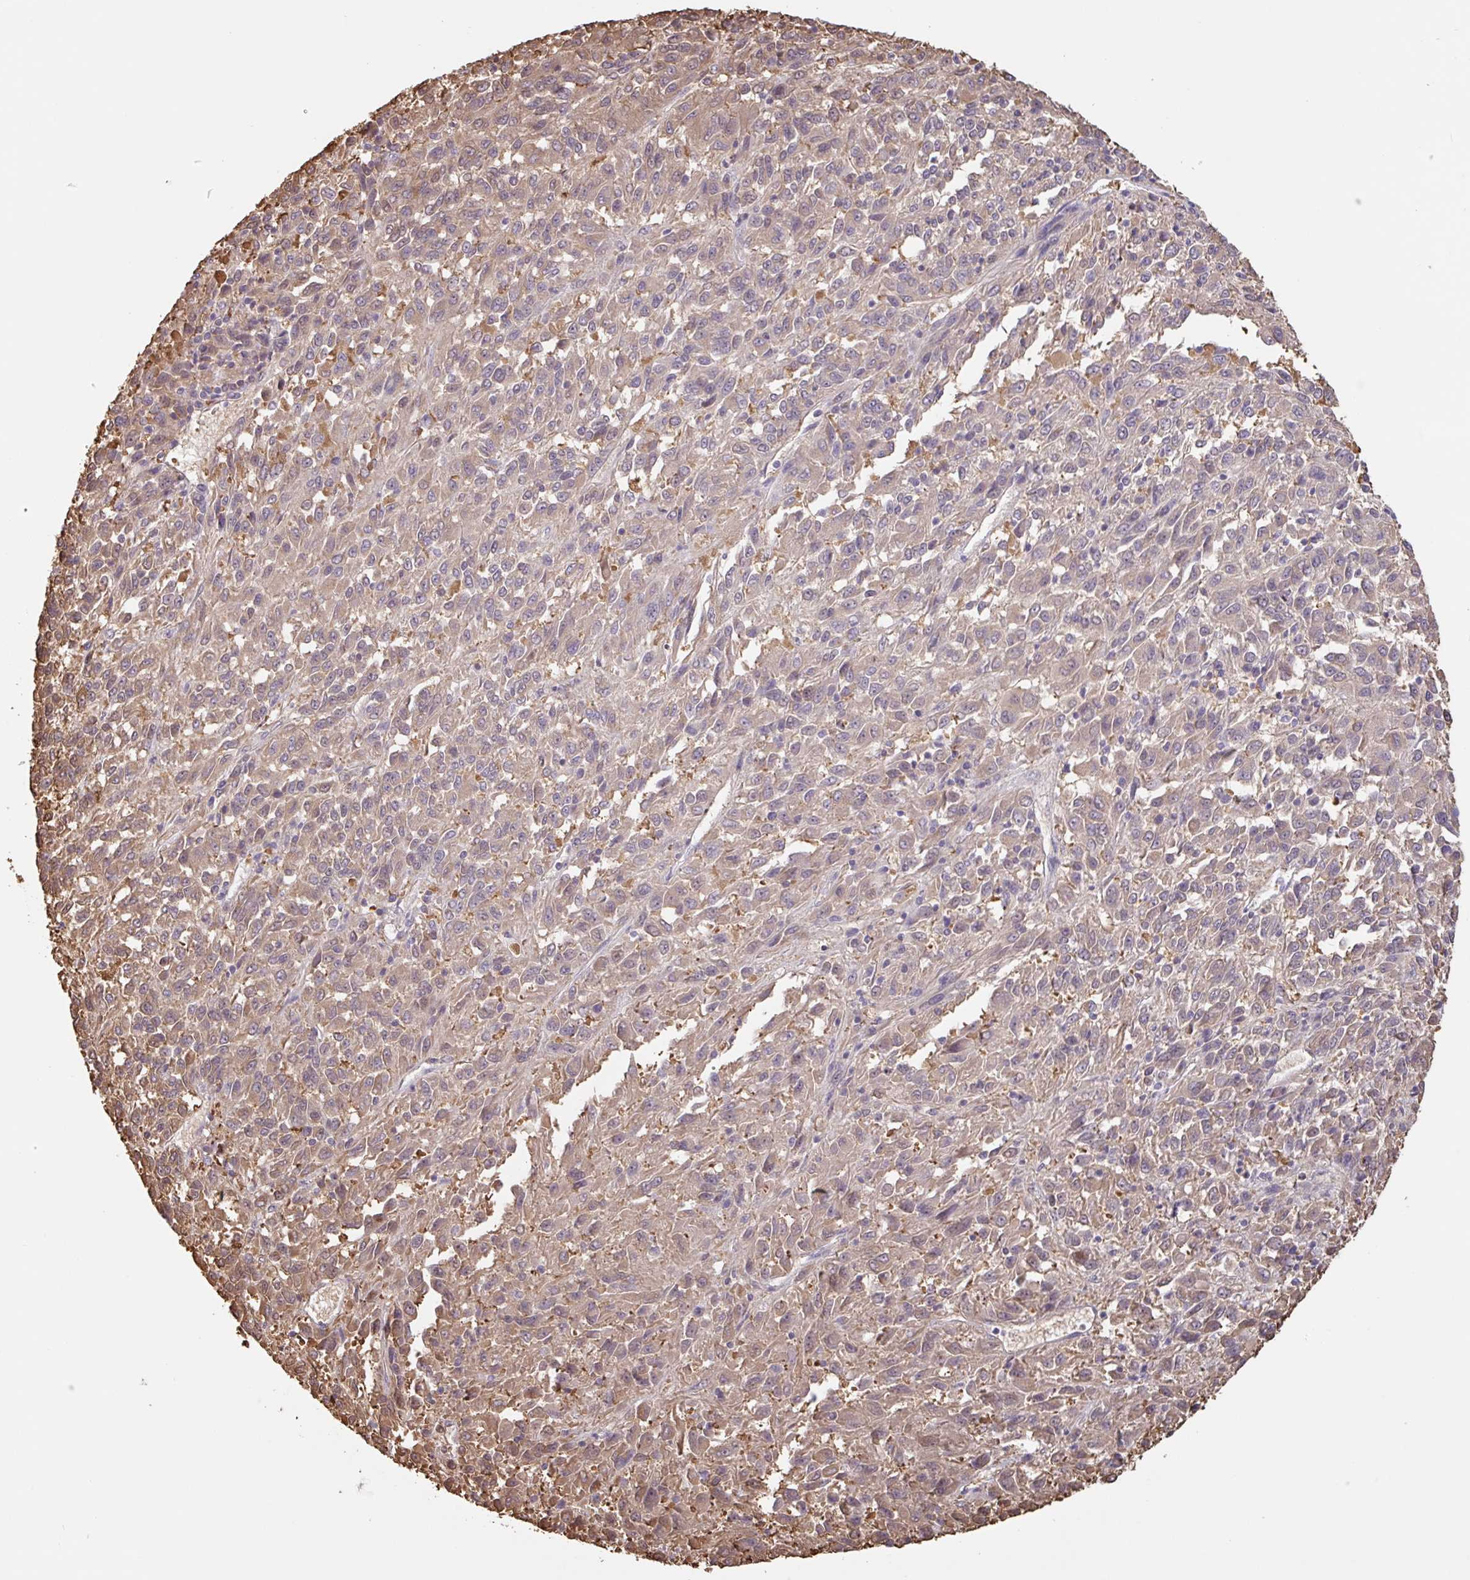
{"staining": {"intensity": "weak", "quantity": "<25%", "location": "cytoplasmic/membranous"}, "tissue": "melanoma", "cell_type": "Tumor cells", "image_type": "cancer", "snomed": [{"axis": "morphology", "description": "Malignant melanoma, Metastatic site"}, {"axis": "topography", "description": "Lung"}], "caption": "Immunohistochemistry of human melanoma shows no expression in tumor cells. (Immunohistochemistry (ihc), brightfield microscopy, high magnification).", "gene": "OTOP2", "patient": {"sex": "male", "age": 64}}